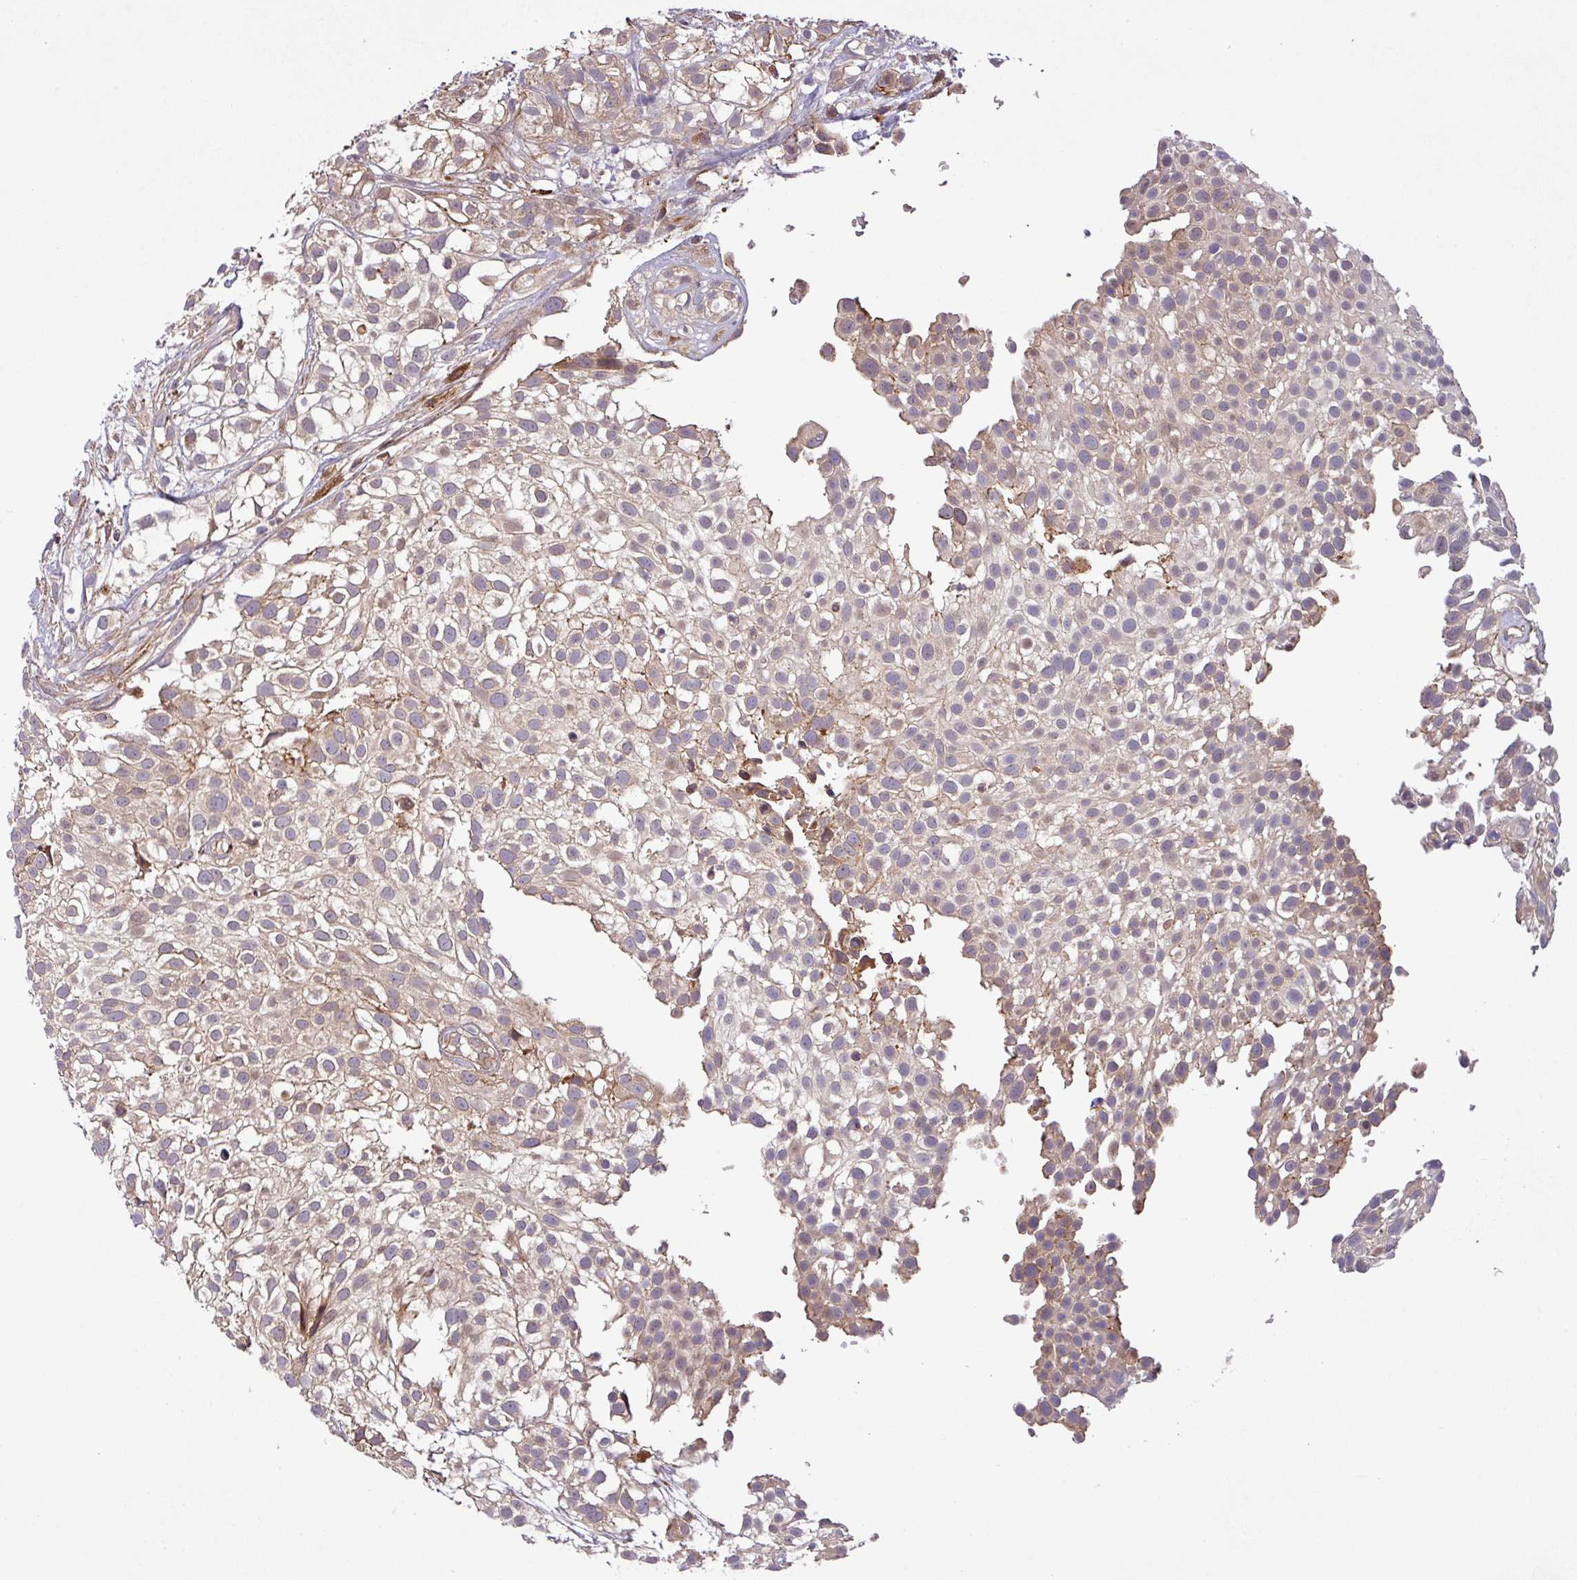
{"staining": {"intensity": "weak", "quantity": "25%-75%", "location": "cytoplasmic/membranous"}, "tissue": "urothelial cancer", "cell_type": "Tumor cells", "image_type": "cancer", "snomed": [{"axis": "morphology", "description": "Urothelial carcinoma, High grade"}, {"axis": "topography", "description": "Urinary bladder"}], "caption": "Urothelial carcinoma (high-grade) stained with IHC shows weak cytoplasmic/membranous positivity in approximately 25%-75% of tumor cells.", "gene": "ART1", "patient": {"sex": "male", "age": 56}}